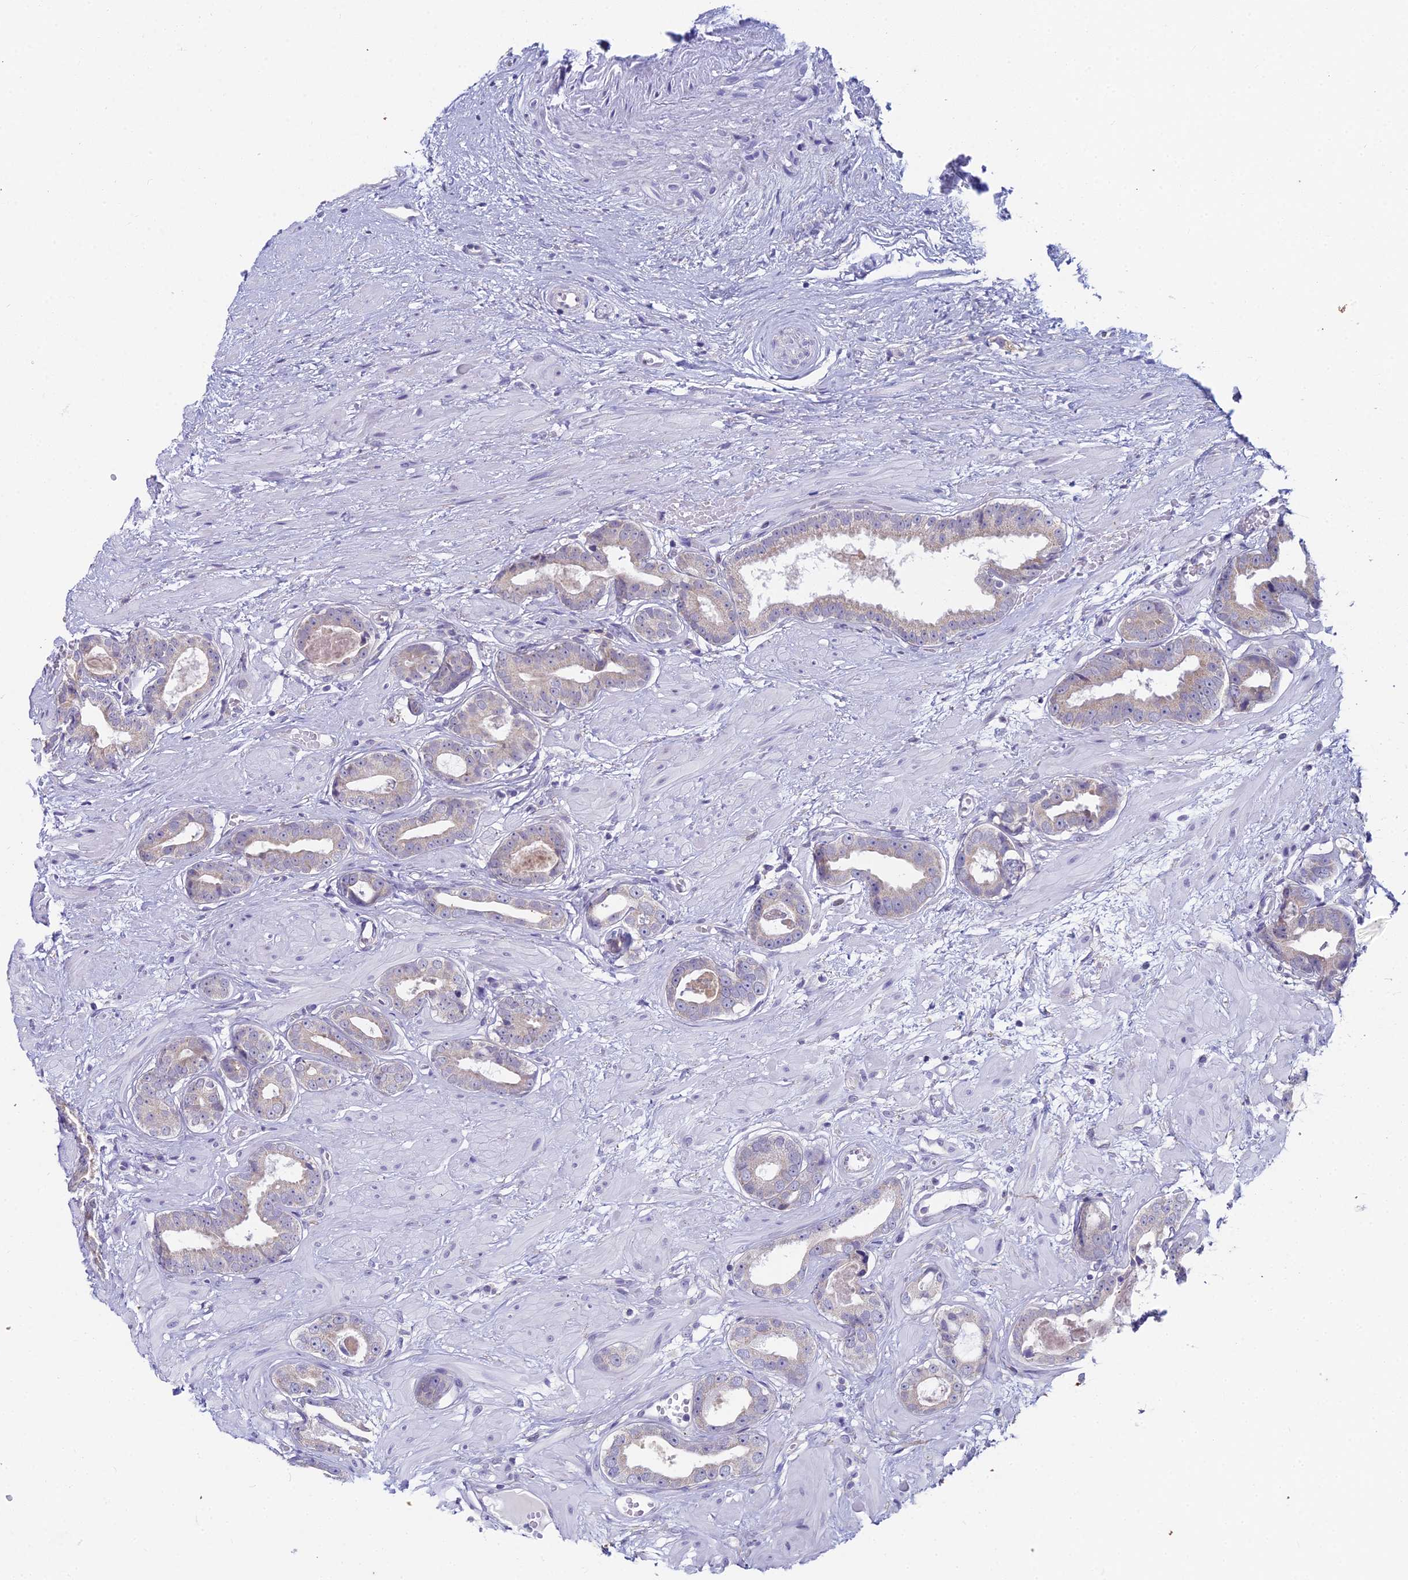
{"staining": {"intensity": "weak", "quantity": "25%-75%", "location": "cytoplasmic/membranous"}, "tissue": "prostate cancer", "cell_type": "Tumor cells", "image_type": "cancer", "snomed": [{"axis": "morphology", "description": "Adenocarcinoma, Low grade"}, {"axis": "topography", "description": "Prostate"}], "caption": "A high-resolution photomicrograph shows immunohistochemistry (IHC) staining of prostate cancer, which exhibits weak cytoplasmic/membranous positivity in about 25%-75% of tumor cells.", "gene": "EEF2KMT", "patient": {"sex": "male", "age": 64}}